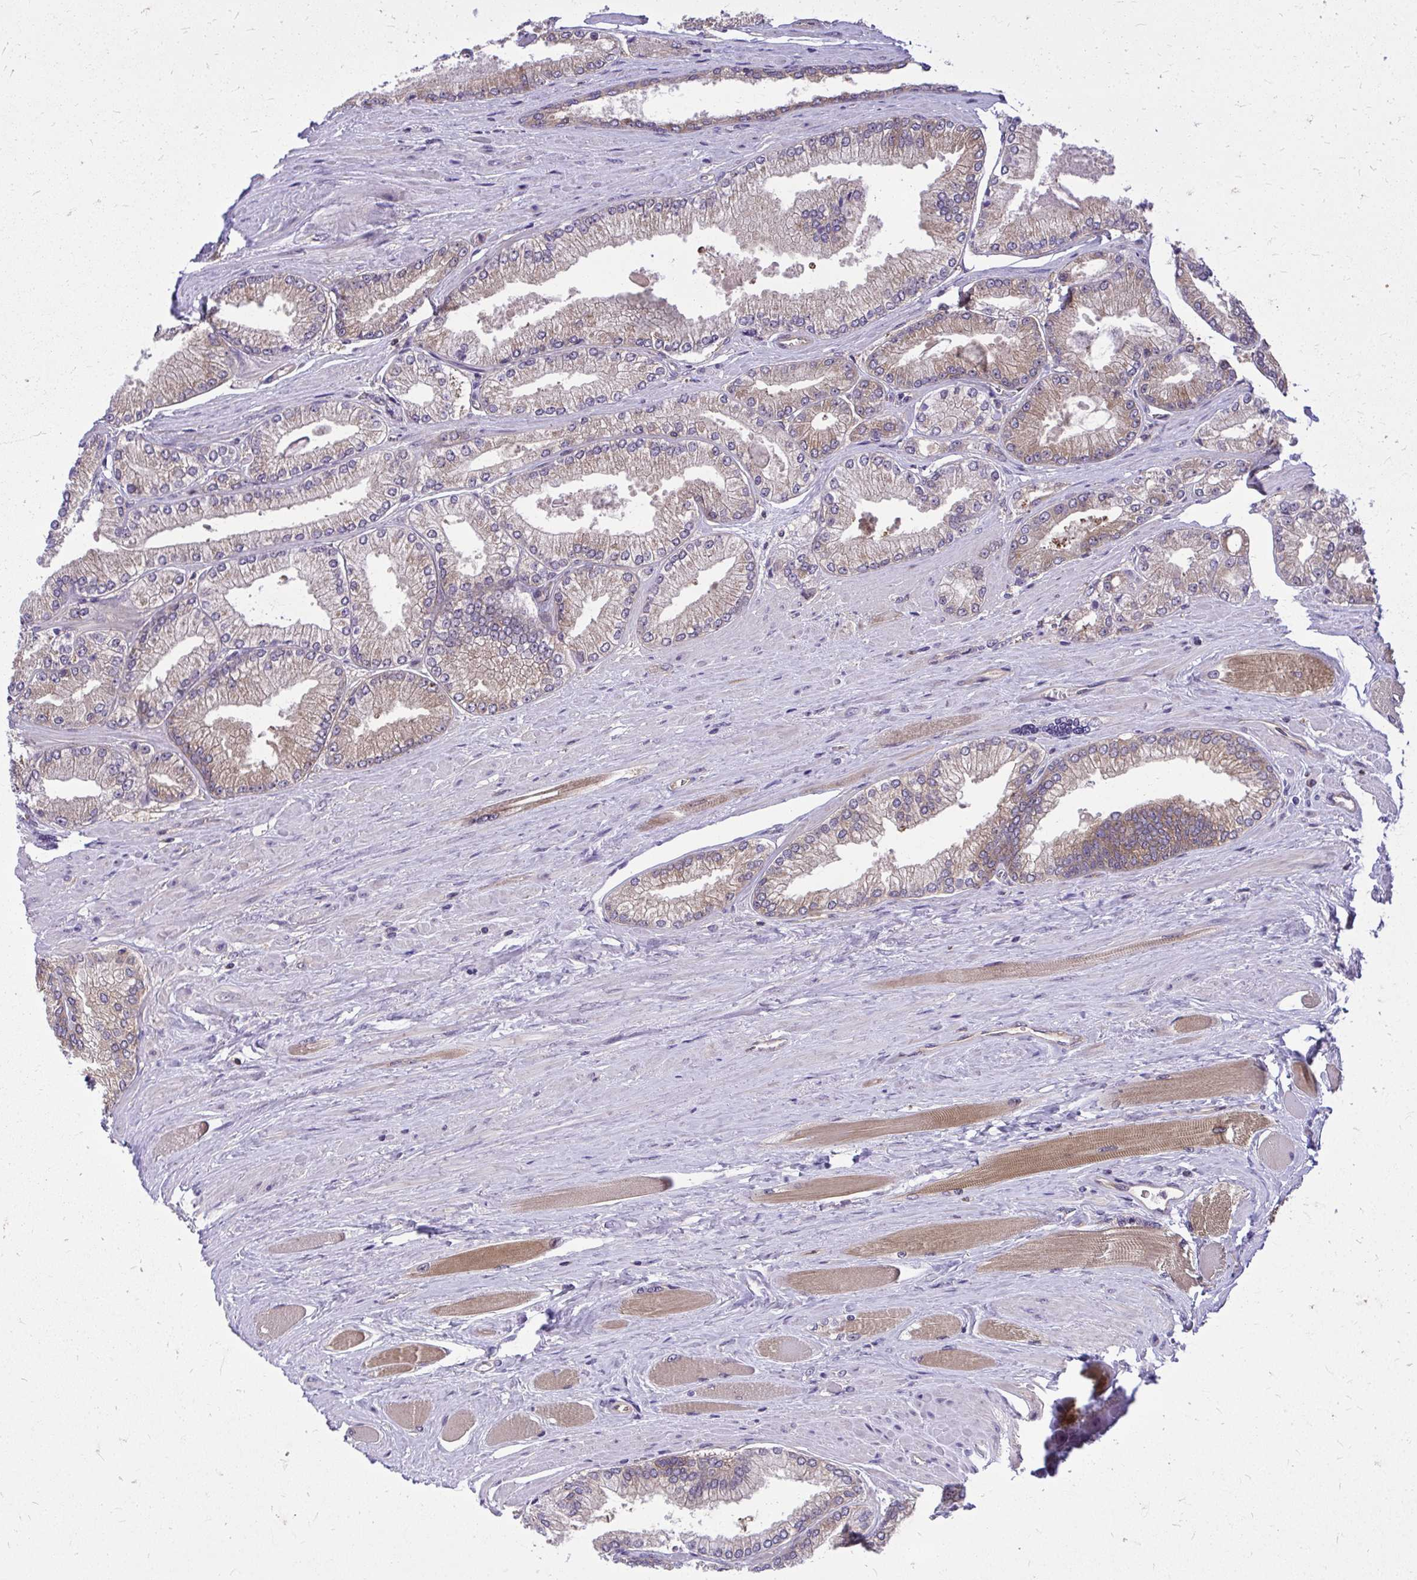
{"staining": {"intensity": "weak", "quantity": ">75%", "location": "cytoplasmic/membranous"}, "tissue": "prostate cancer", "cell_type": "Tumor cells", "image_type": "cancer", "snomed": [{"axis": "morphology", "description": "Adenocarcinoma, Low grade"}, {"axis": "topography", "description": "Prostate"}], "caption": "Adenocarcinoma (low-grade) (prostate) stained with a protein marker demonstrates weak staining in tumor cells.", "gene": "PPP5C", "patient": {"sex": "male", "age": 67}}